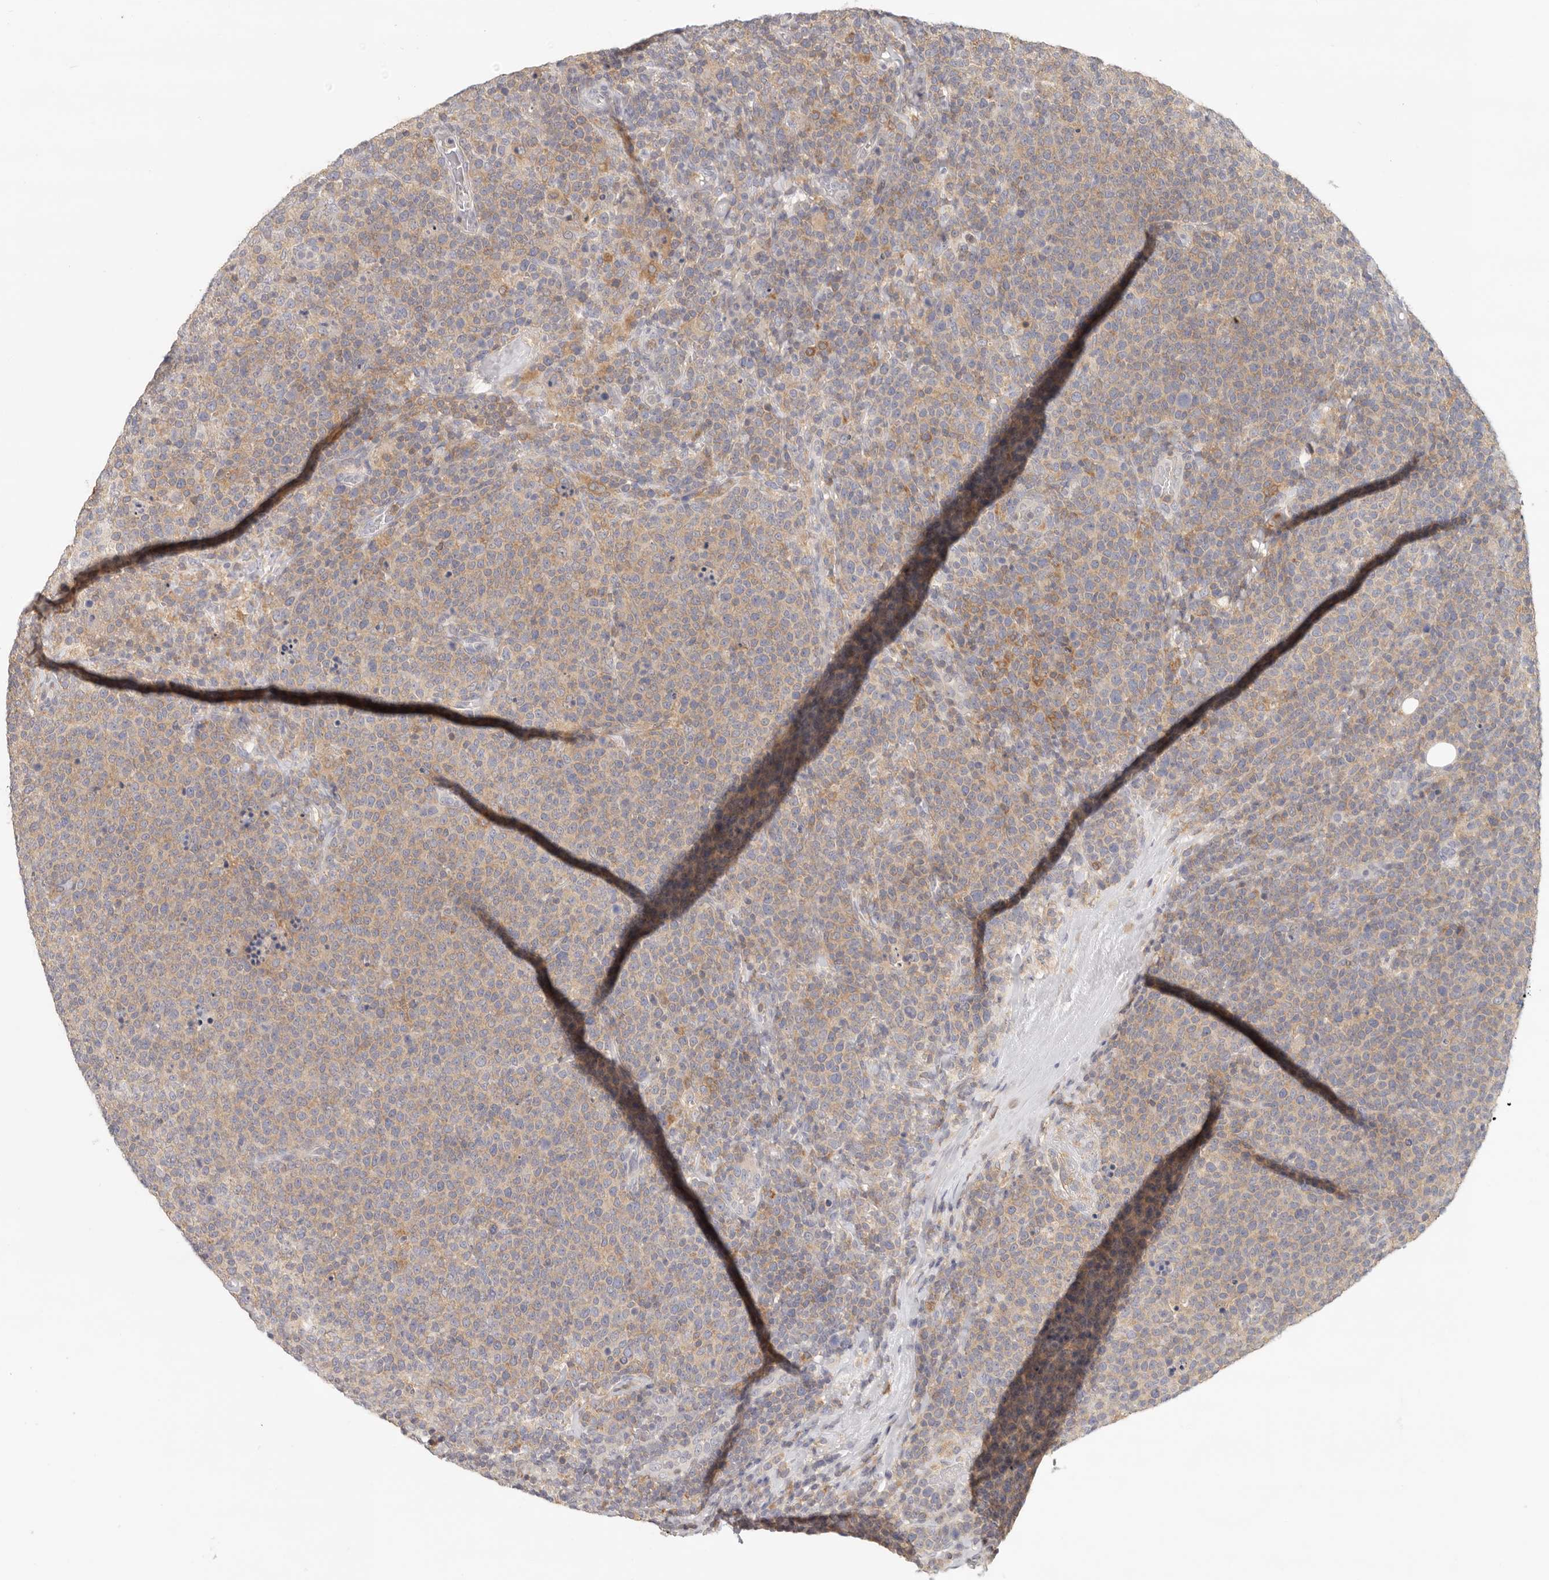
{"staining": {"intensity": "moderate", "quantity": ">75%", "location": "cytoplasmic/membranous"}, "tissue": "lymphoma", "cell_type": "Tumor cells", "image_type": "cancer", "snomed": [{"axis": "morphology", "description": "Malignant lymphoma, non-Hodgkin's type, High grade"}, {"axis": "topography", "description": "Lymph node"}], "caption": "About >75% of tumor cells in human high-grade malignant lymphoma, non-Hodgkin's type display moderate cytoplasmic/membranous protein positivity as visualized by brown immunohistochemical staining.", "gene": "ANXA9", "patient": {"sex": "male", "age": 61}}